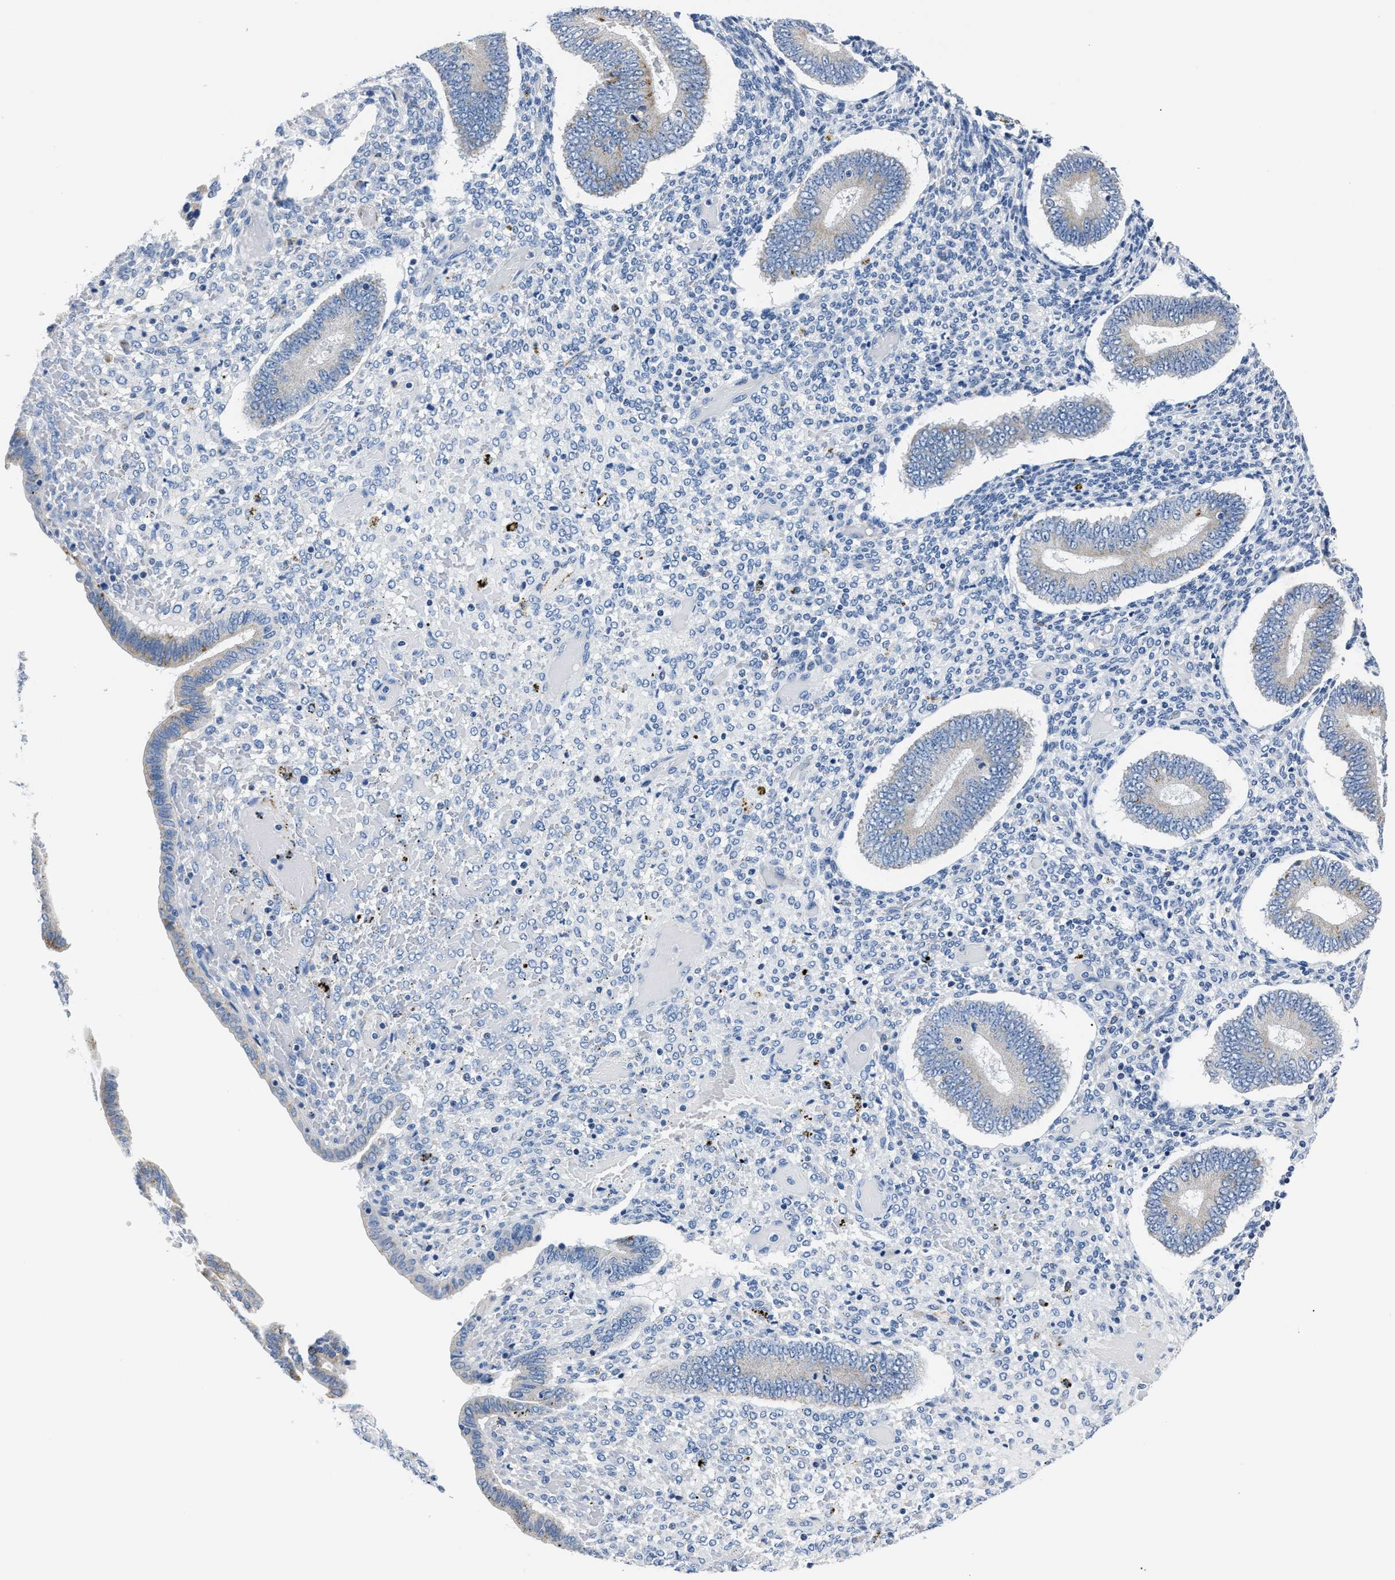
{"staining": {"intensity": "negative", "quantity": "none", "location": "none"}, "tissue": "endometrium", "cell_type": "Cells in endometrial stroma", "image_type": "normal", "snomed": [{"axis": "morphology", "description": "Normal tissue, NOS"}, {"axis": "topography", "description": "Endometrium"}], "caption": "Cells in endometrial stroma are negative for protein expression in normal human endometrium. (DAB (3,3'-diaminobenzidine) IHC, high magnification).", "gene": "AMACR", "patient": {"sex": "female", "age": 42}}